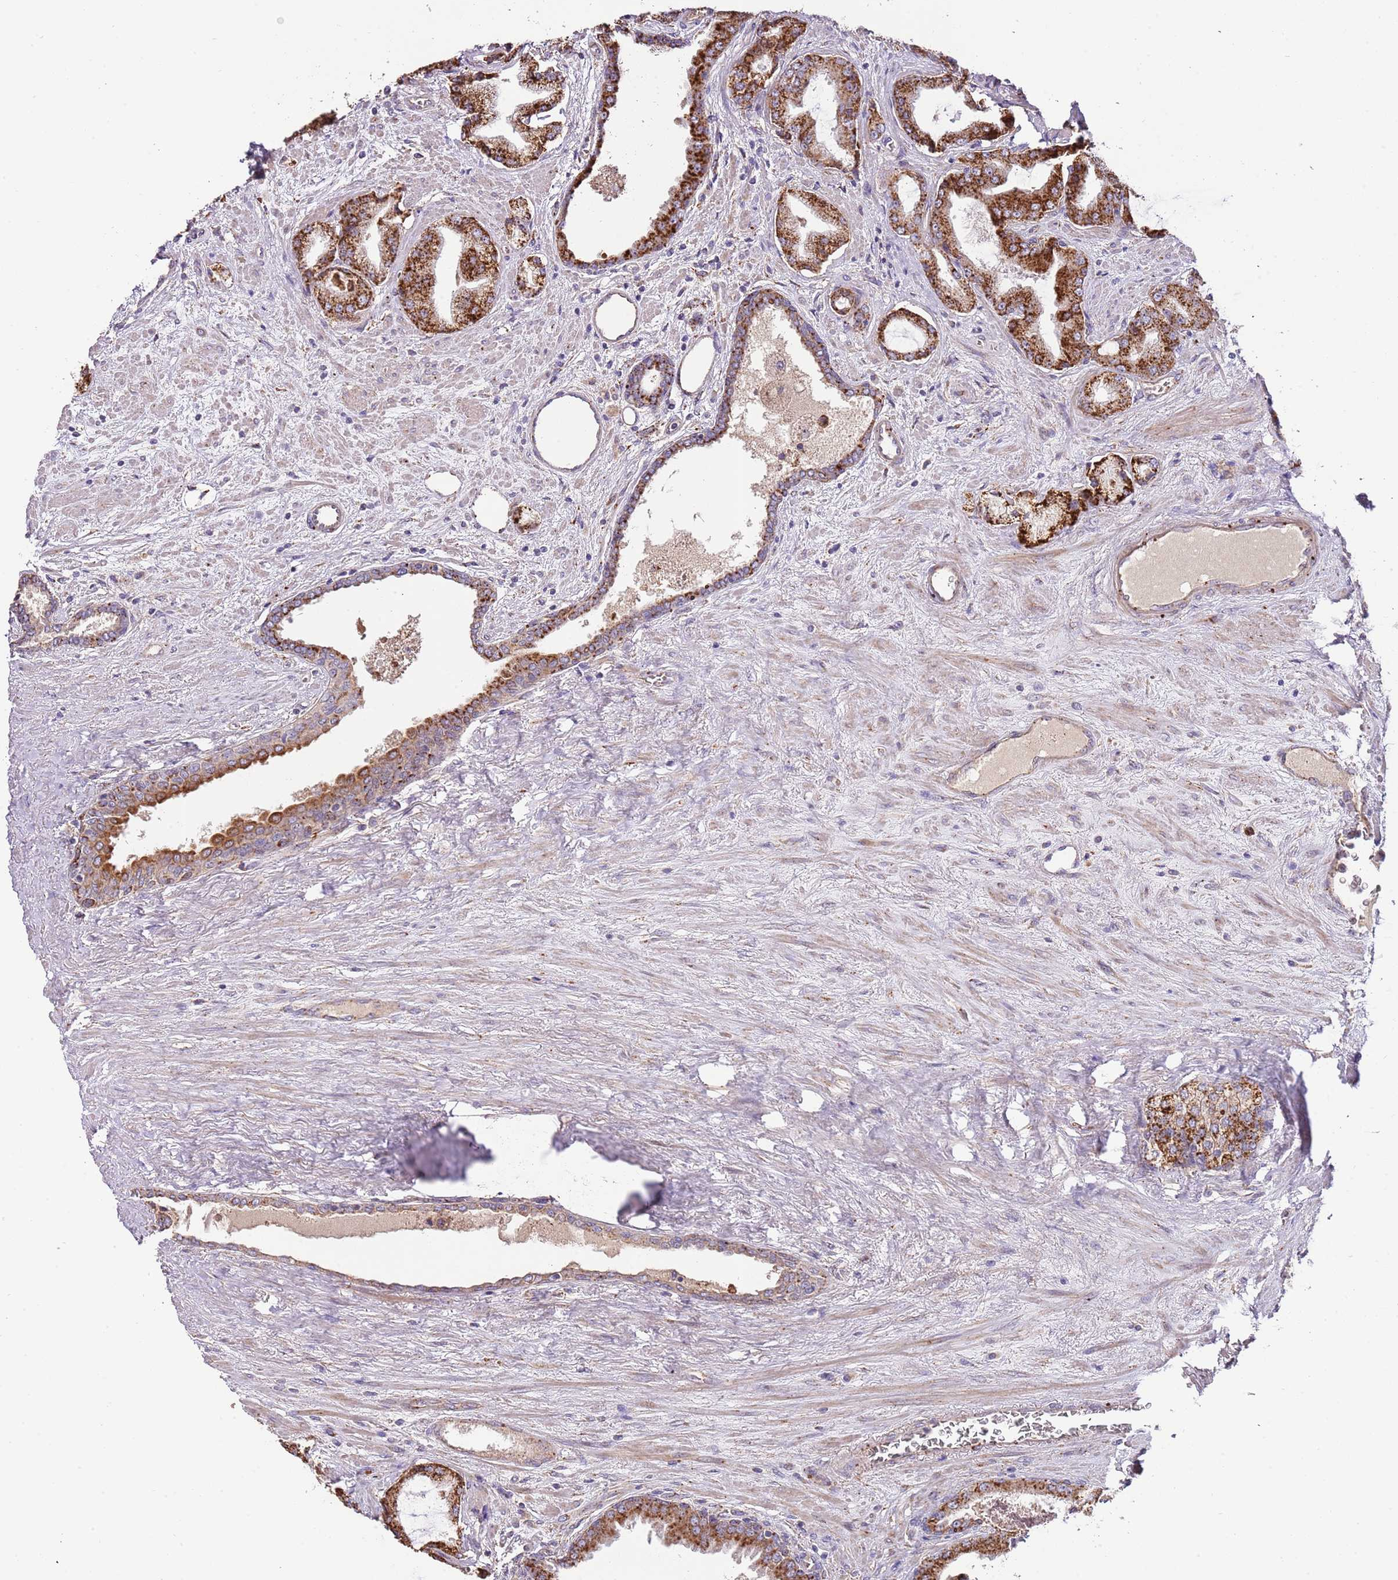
{"staining": {"intensity": "strong", "quantity": ">75%", "location": "cytoplasmic/membranous"}, "tissue": "prostate cancer", "cell_type": "Tumor cells", "image_type": "cancer", "snomed": [{"axis": "morphology", "description": "Adenocarcinoma, High grade"}, {"axis": "topography", "description": "Prostate"}], "caption": "Immunohistochemical staining of adenocarcinoma (high-grade) (prostate) exhibits strong cytoplasmic/membranous protein positivity in approximately >75% of tumor cells.", "gene": "DOCK6", "patient": {"sex": "male", "age": 68}}